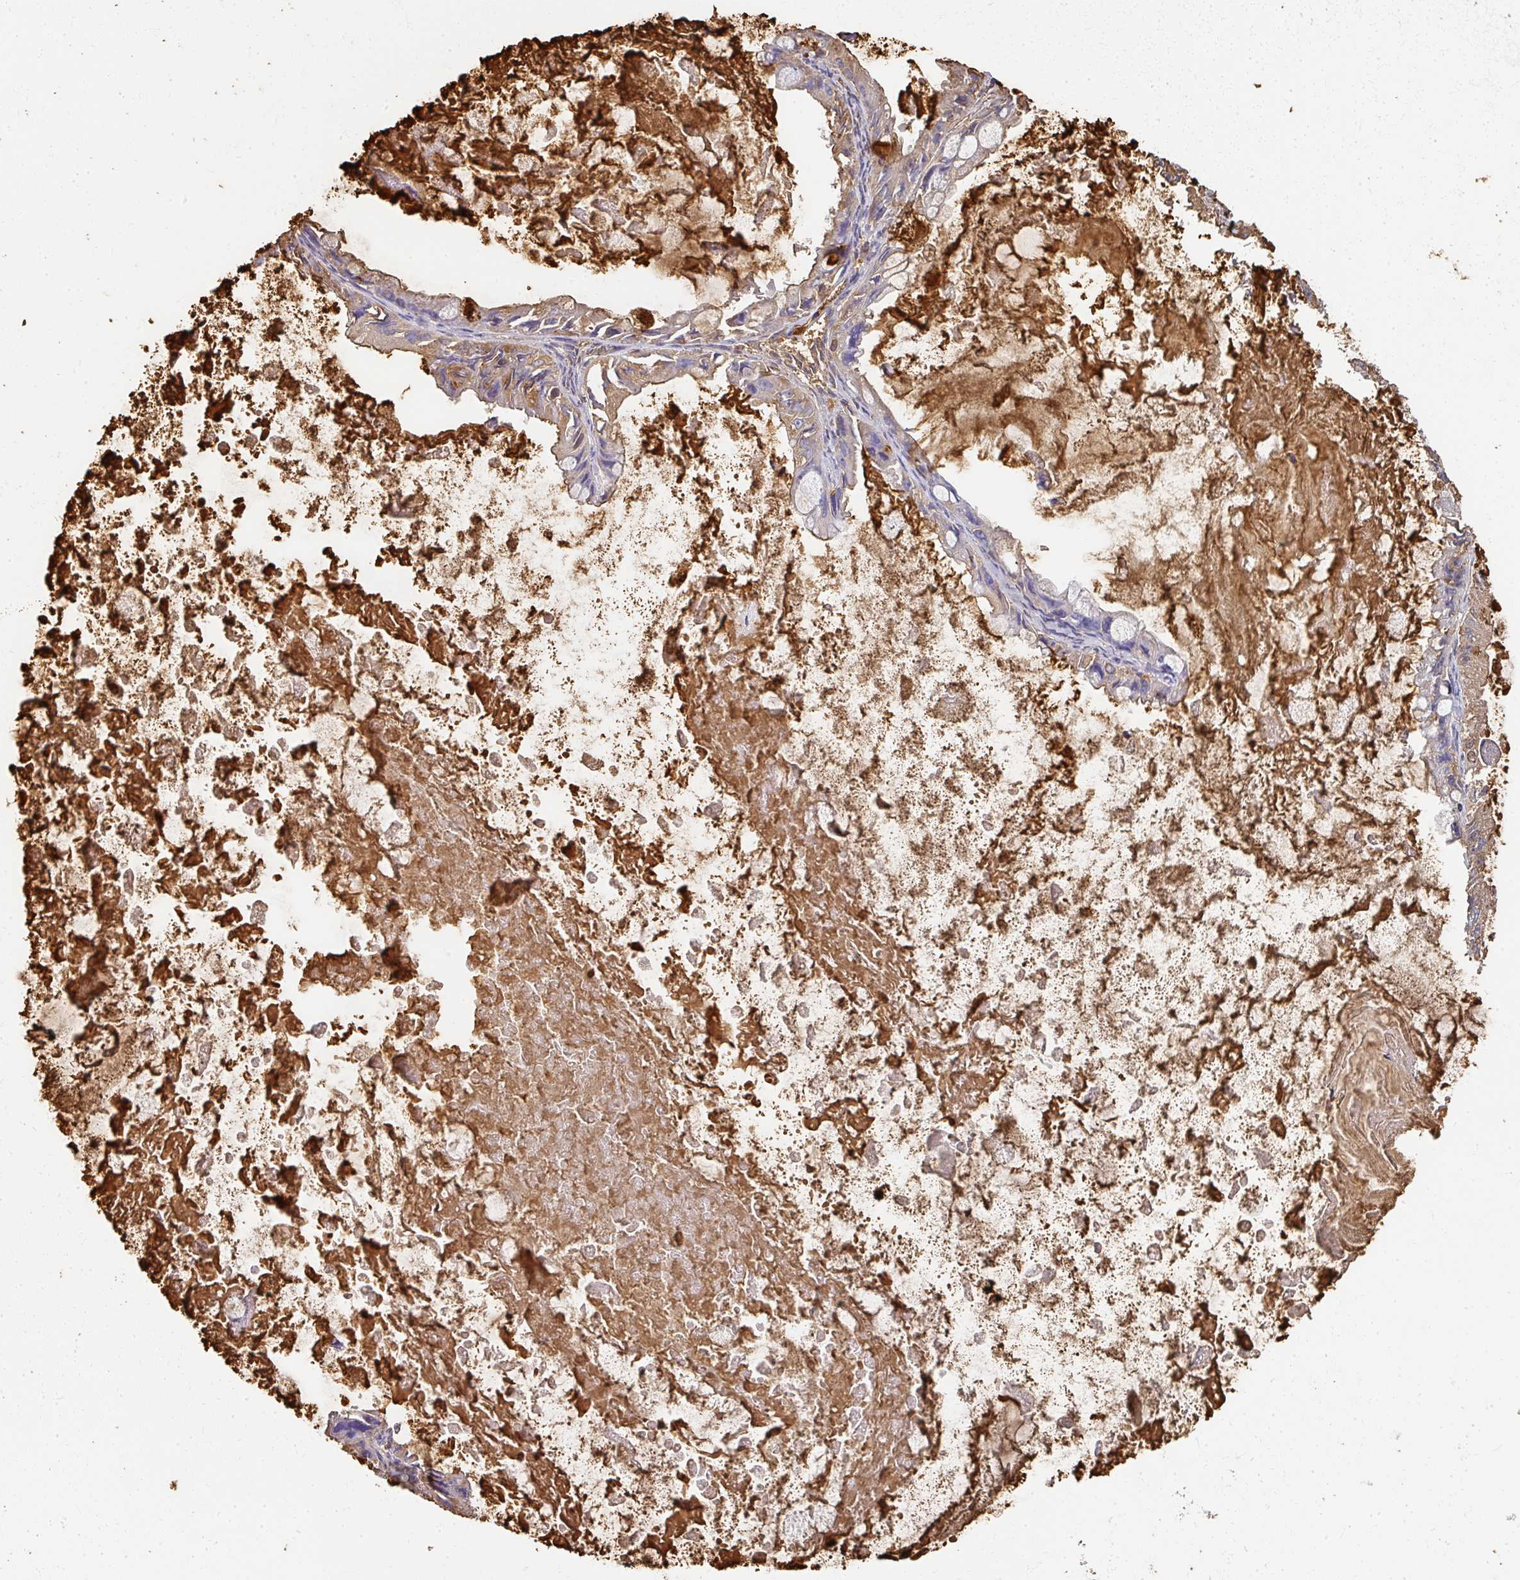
{"staining": {"intensity": "weak", "quantity": "25%-75%", "location": "cytoplasmic/membranous"}, "tissue": "ovarian cancer", "cell_type": "Tumor cells", "image_type": "cancer", "snomed": [{"axis": "morphology", "description": "Cystadenocarcinoma, mucinous, NOS"}, {"axis": "topography", "description": "Ovary"}], "caption": "This is an image of immunohistochemistry staining of ovarian cancer, which shows weak expression in the cytoplasmic/membranous of tumor cells.", "gene": "ALB", "patient": {"sex": "female", "age": 61}}